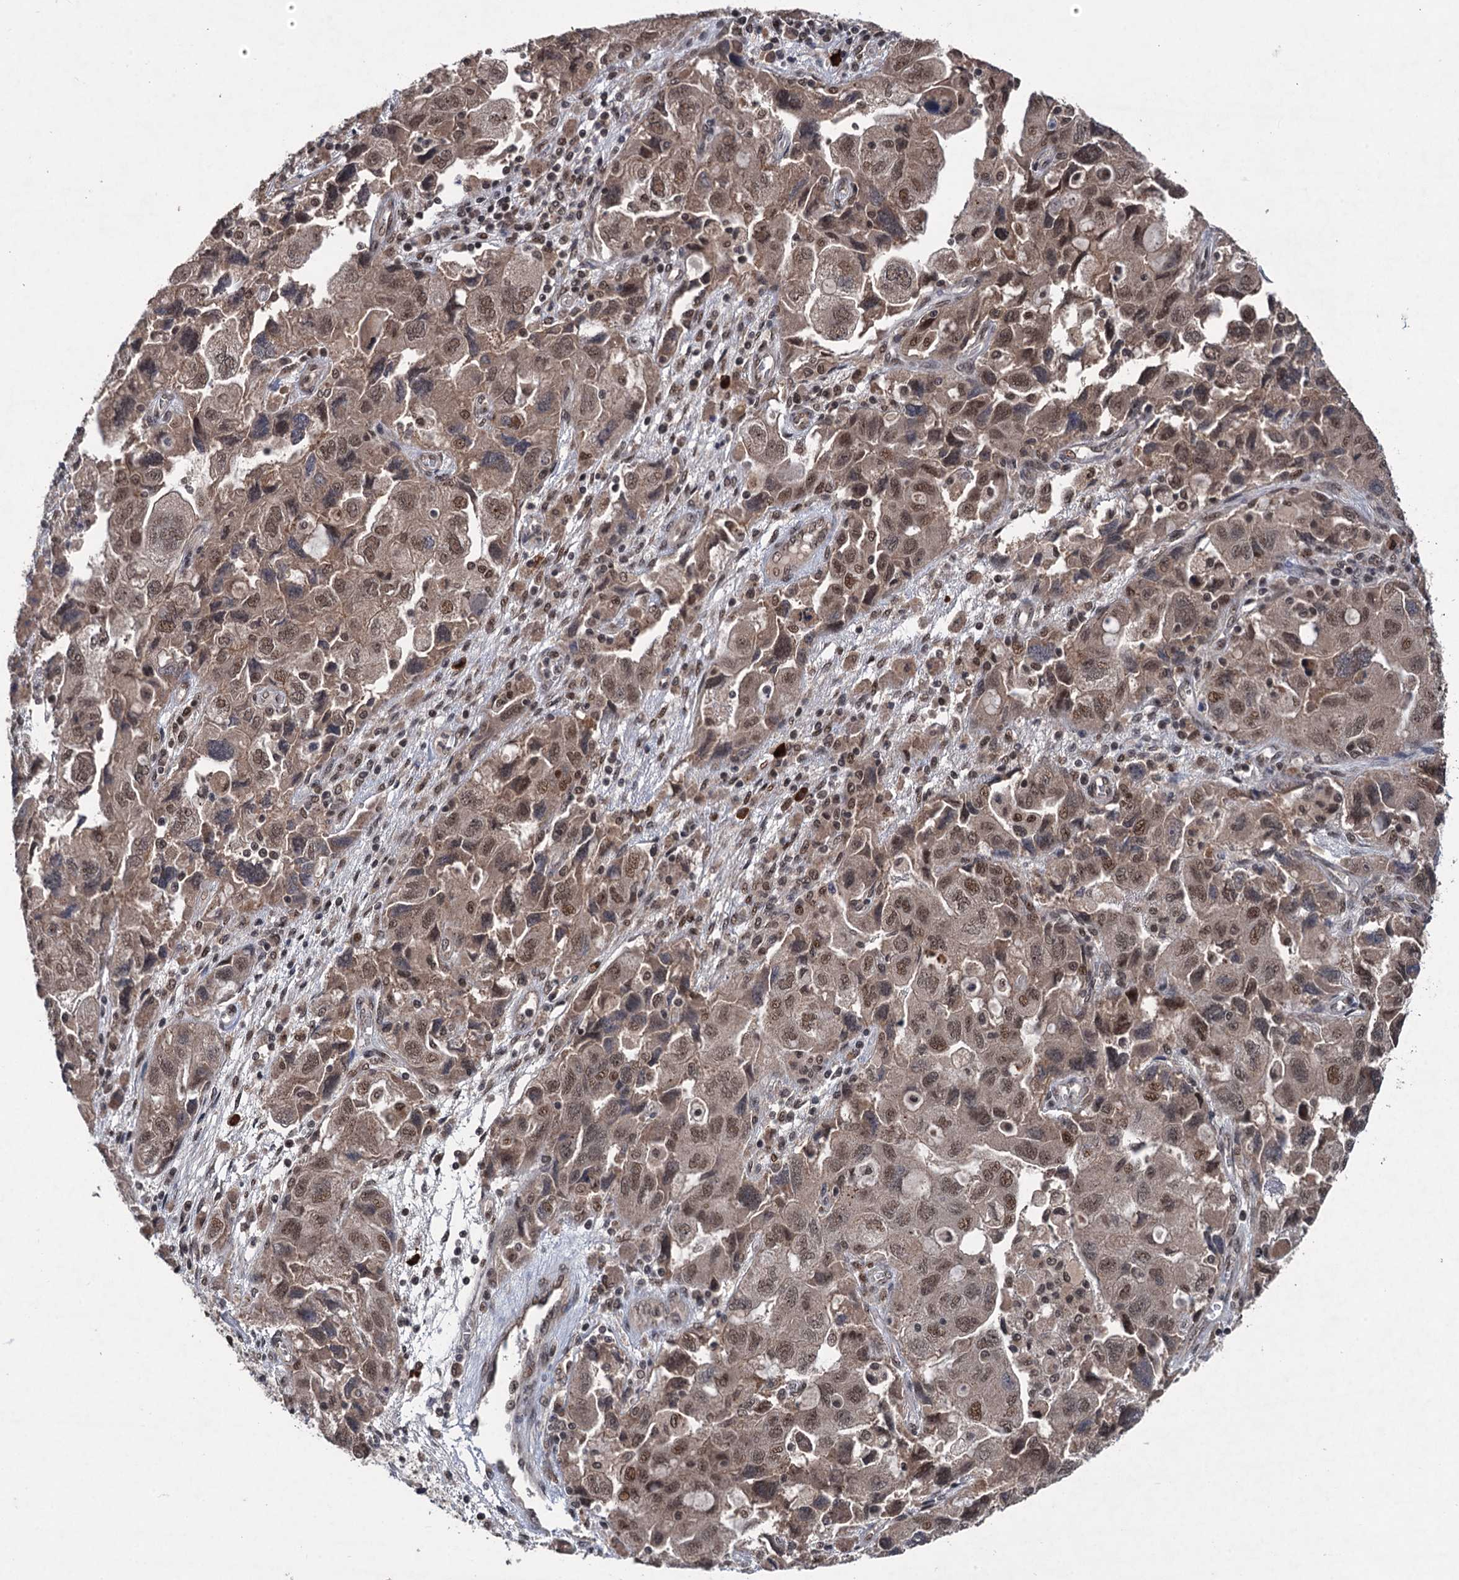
{"staining": {"intensity": "moderate", "quantity": ">75%", "location": "cytoplasmic/membranous,nuclear"}, "tissue": "ovarian cancer", "cell_type": "Tumor cells", "image_type": "cancer", "snomed": [{"axis": "morphology", "description": "Carcinoma, NOS"}, {"axis": "morphology", "description": "Cystadenocarcinoma, serous, NOS"}, {"axis": "topography", "description": "Ovary"}], "caption": "This micrograph reveals ovarian cancer (serous cystadenocarcinoma) stained with IHC to label a protein in brown. The cytoplasmic/membranous and nuclear of tumor cells show moderate positivity for the protein. Nuclei are counter-stained blue.", "gene": "RASSF4", "patient": {"sex": "female", "age": 69}}